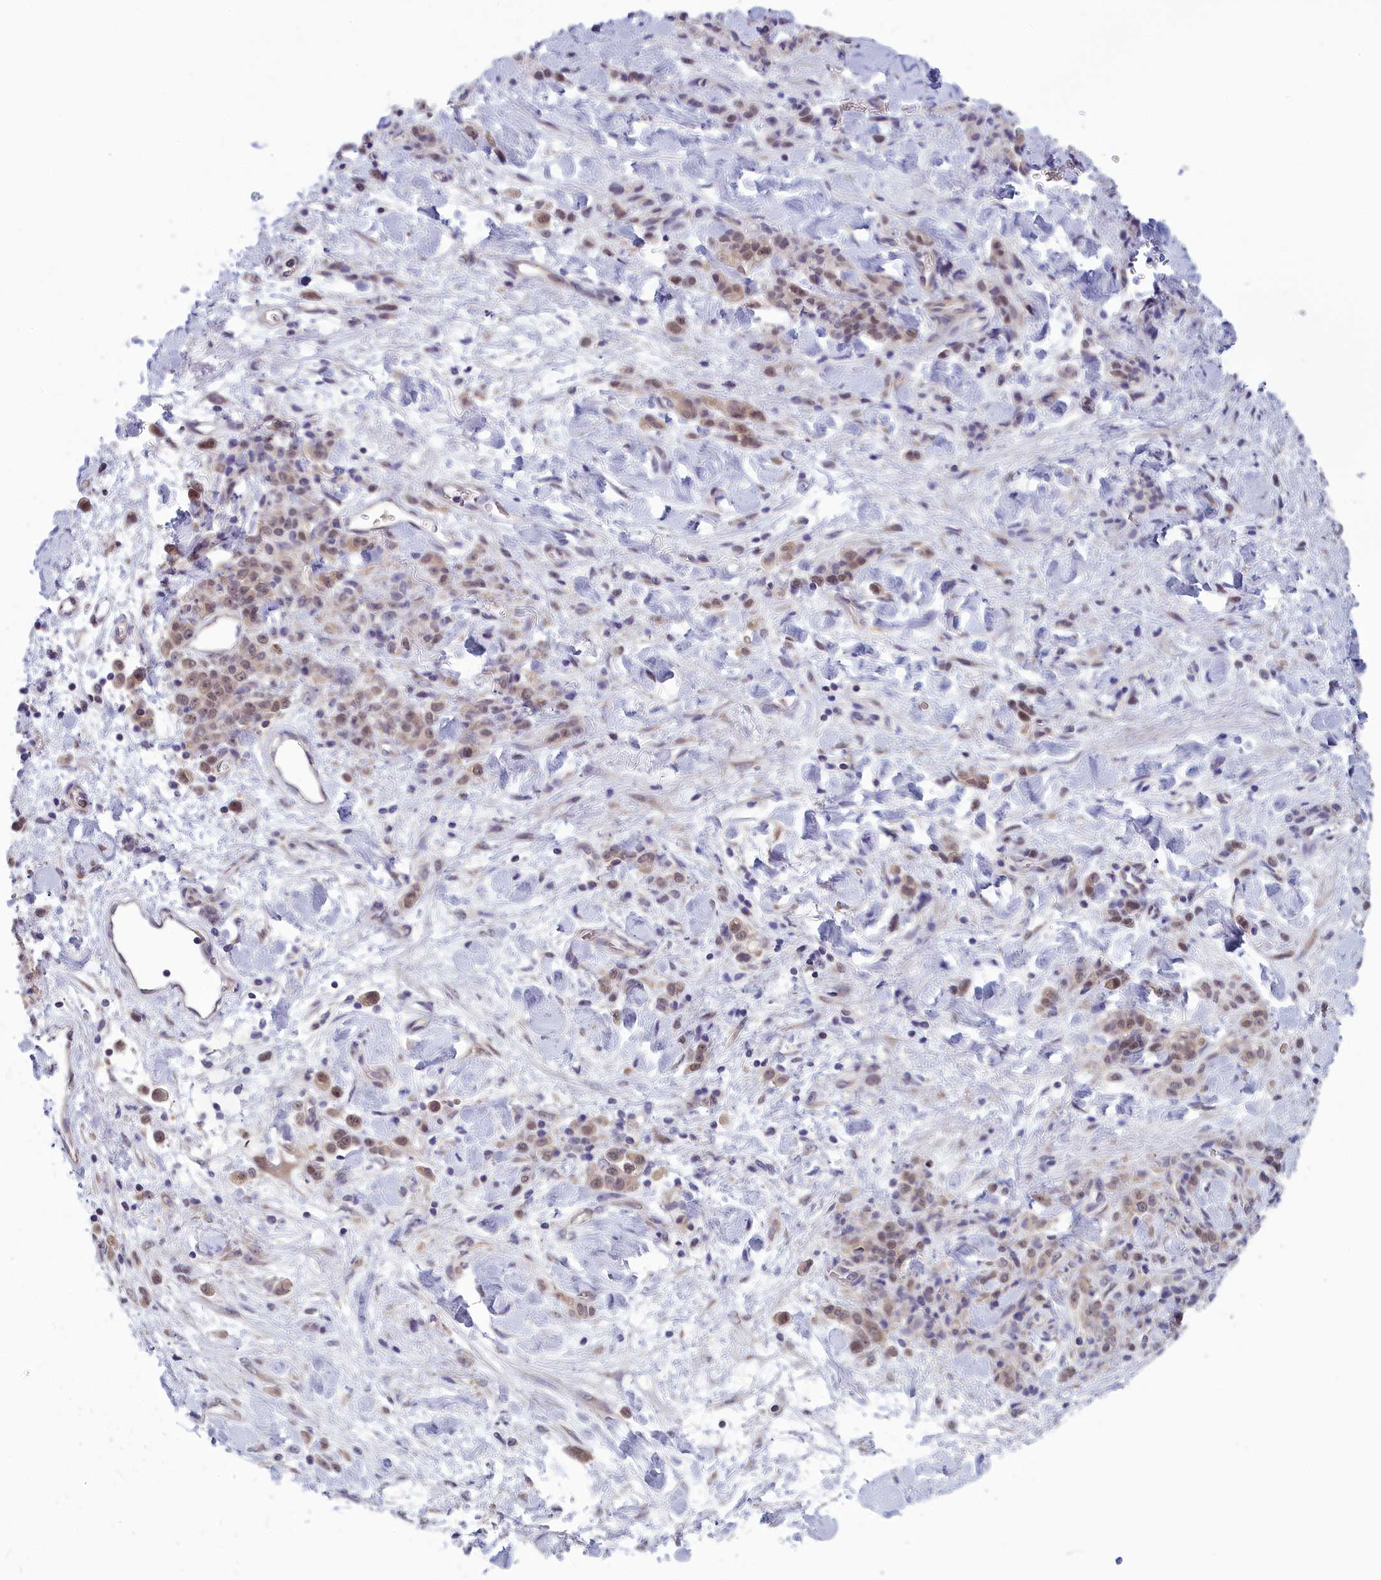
{"staining": {"intensity": "weak", "quantity": "<25%", "location": "nuclear"}, "tissue": "stomach cancer", "cell_type": "Tumor cells", "image_type": "cancer", "snomed": [{"axis": "morphology", "description": "Normal tissue, NOS"}, {"axis": "morphology", "description": "Adenocarcinoma, NOS"}, {"axis": "topography", "description": "Stomach"}], "caption": "Tumor cells show no significant protein positivity in stomach adenocarcinoma.", "gene": "MRI1", "patient": {"sex": "male", "age": 82}}